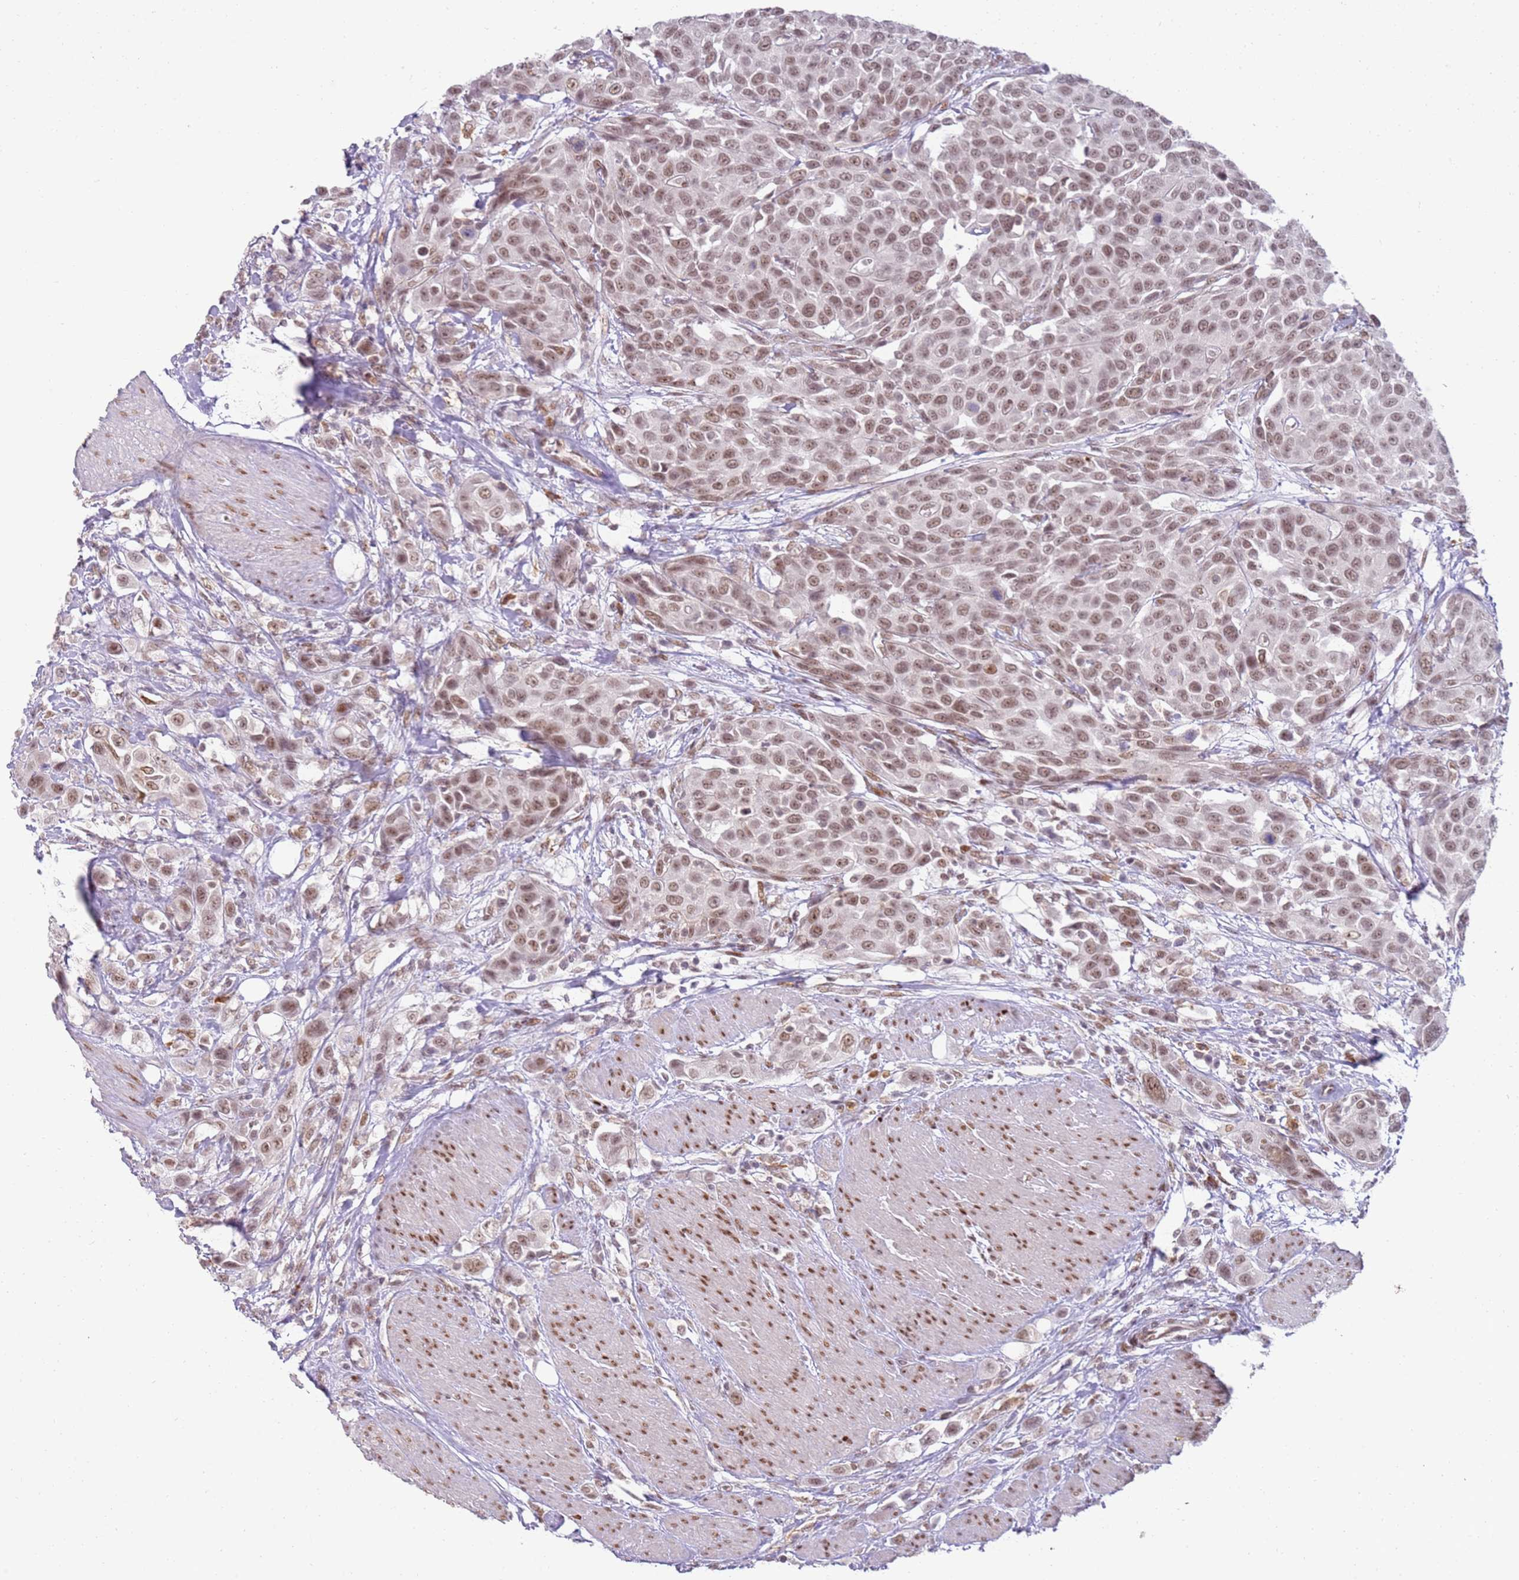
{"staining": {"intensity": "moderate", "quantity": ">75%", "location": "nuclear"}, "tissue": "urothelial cancer", "cell_type": "Tumor cells", "image_type": "cancer", "snomed": [{"axis": "morphology", "description": "Urothelial carcinoma, High grade"}, {"axis": "topography", "description": "Urinary bladder"}], "caption": "A high-resolution photomicrograph shows immunohistochemistry (IHC) staining of high-grade urothelial carcinoma, which reveals moderate nuclear staining in approximately >75% of tumor cells. (brown staining indicates protein expression, while blue staining denotes nuclei).", "gene": "PHC2", "patient": {"sex": "male", "age": 50}}